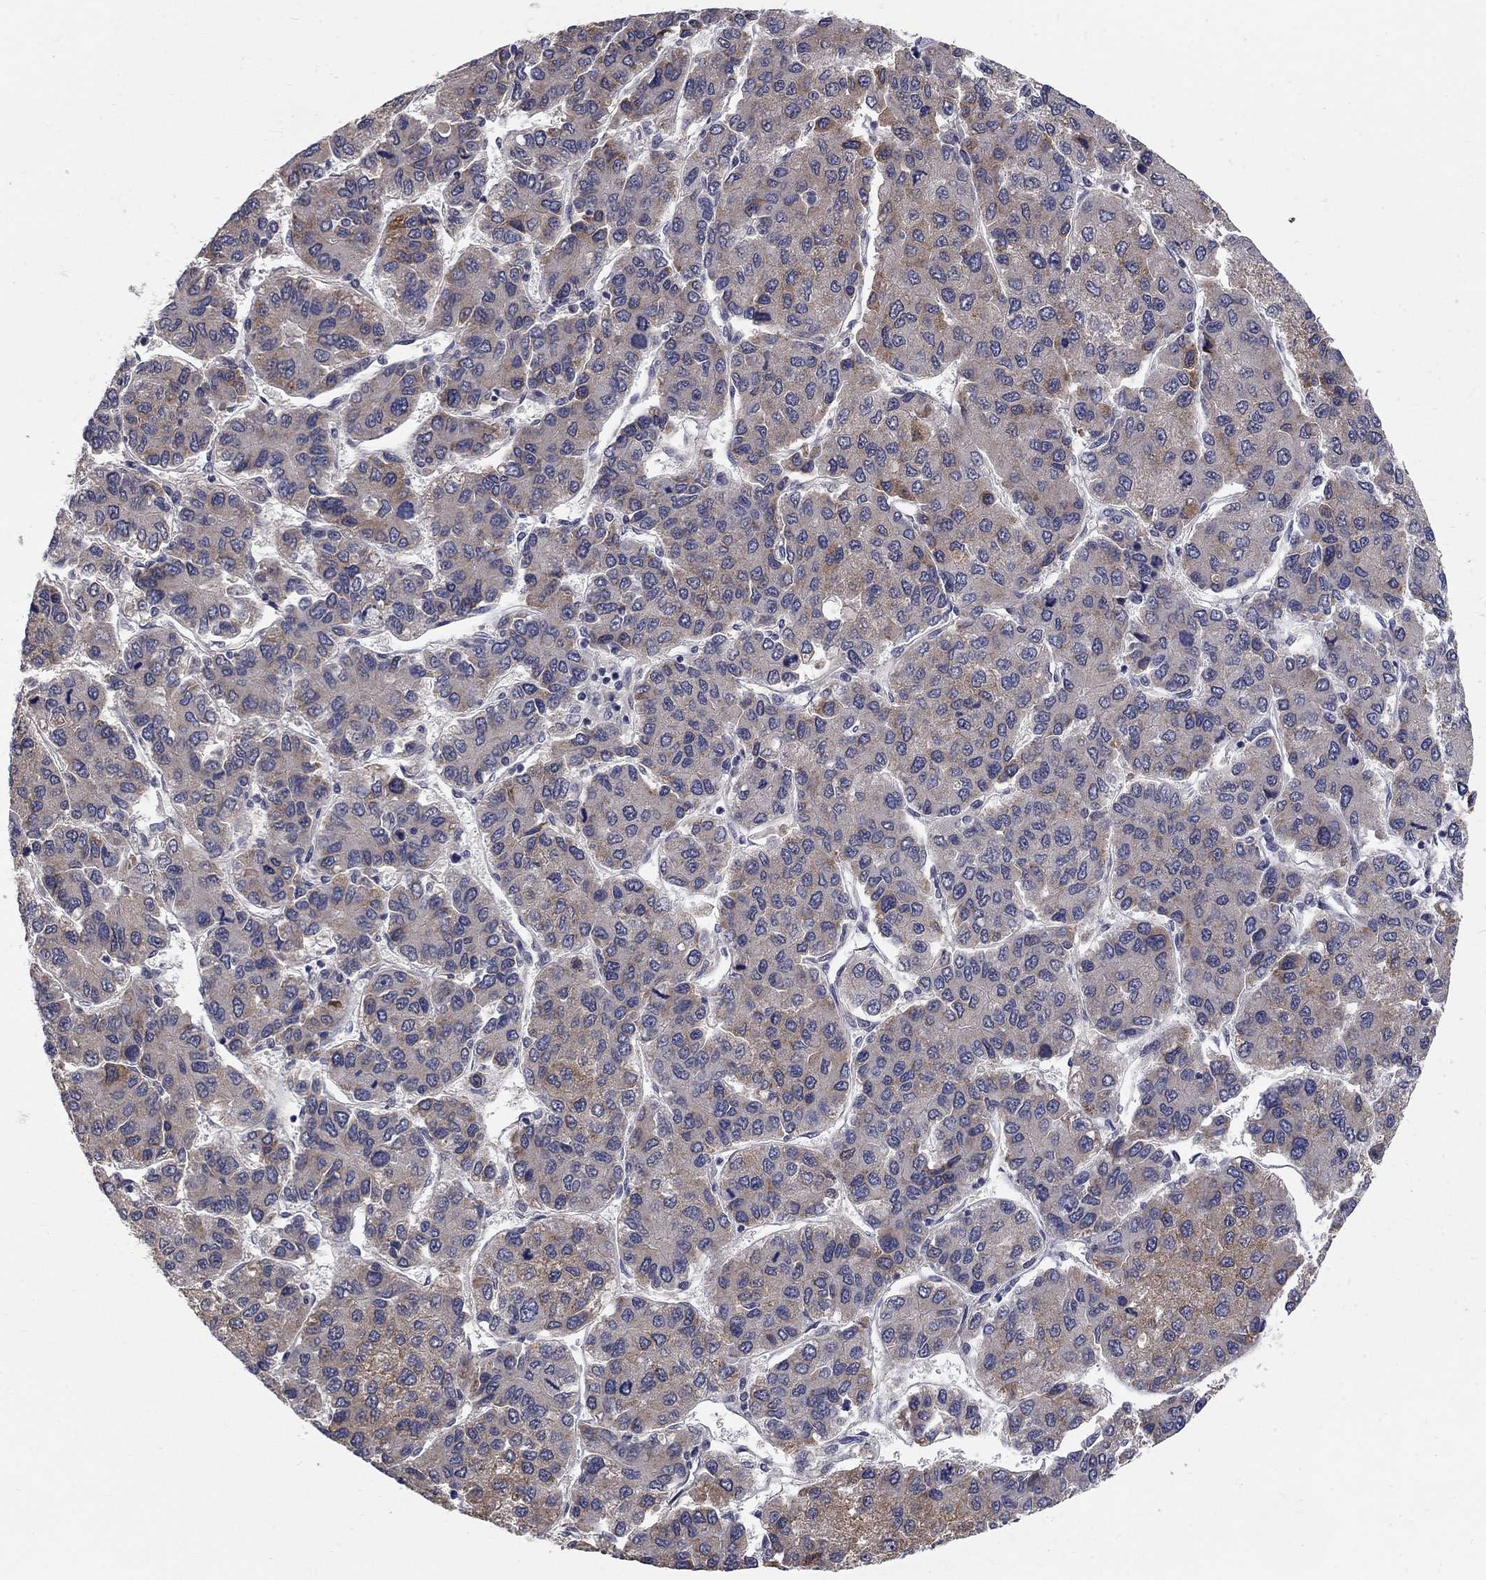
{"staining": {"intensity": "weak", "quantity": "<25%", "location": "cytoplasmic/membranous"}, "tissue": "liver cancer", "cell_type": "Tumor cells", "image_type": "cancer", "snomed": [{"axis": "morphology", "description": "Carcinoma, Hepatocellular, NOS"}, {"axis": "topography", "description": "Liver"}], "caption": "This is an immunohistochemistry image of human liver cancer (hepatocellular carcinoma). There is no staining in tumor cells.", "gene": "PANK3", "patient": {"sex": "female", "age": 66}}